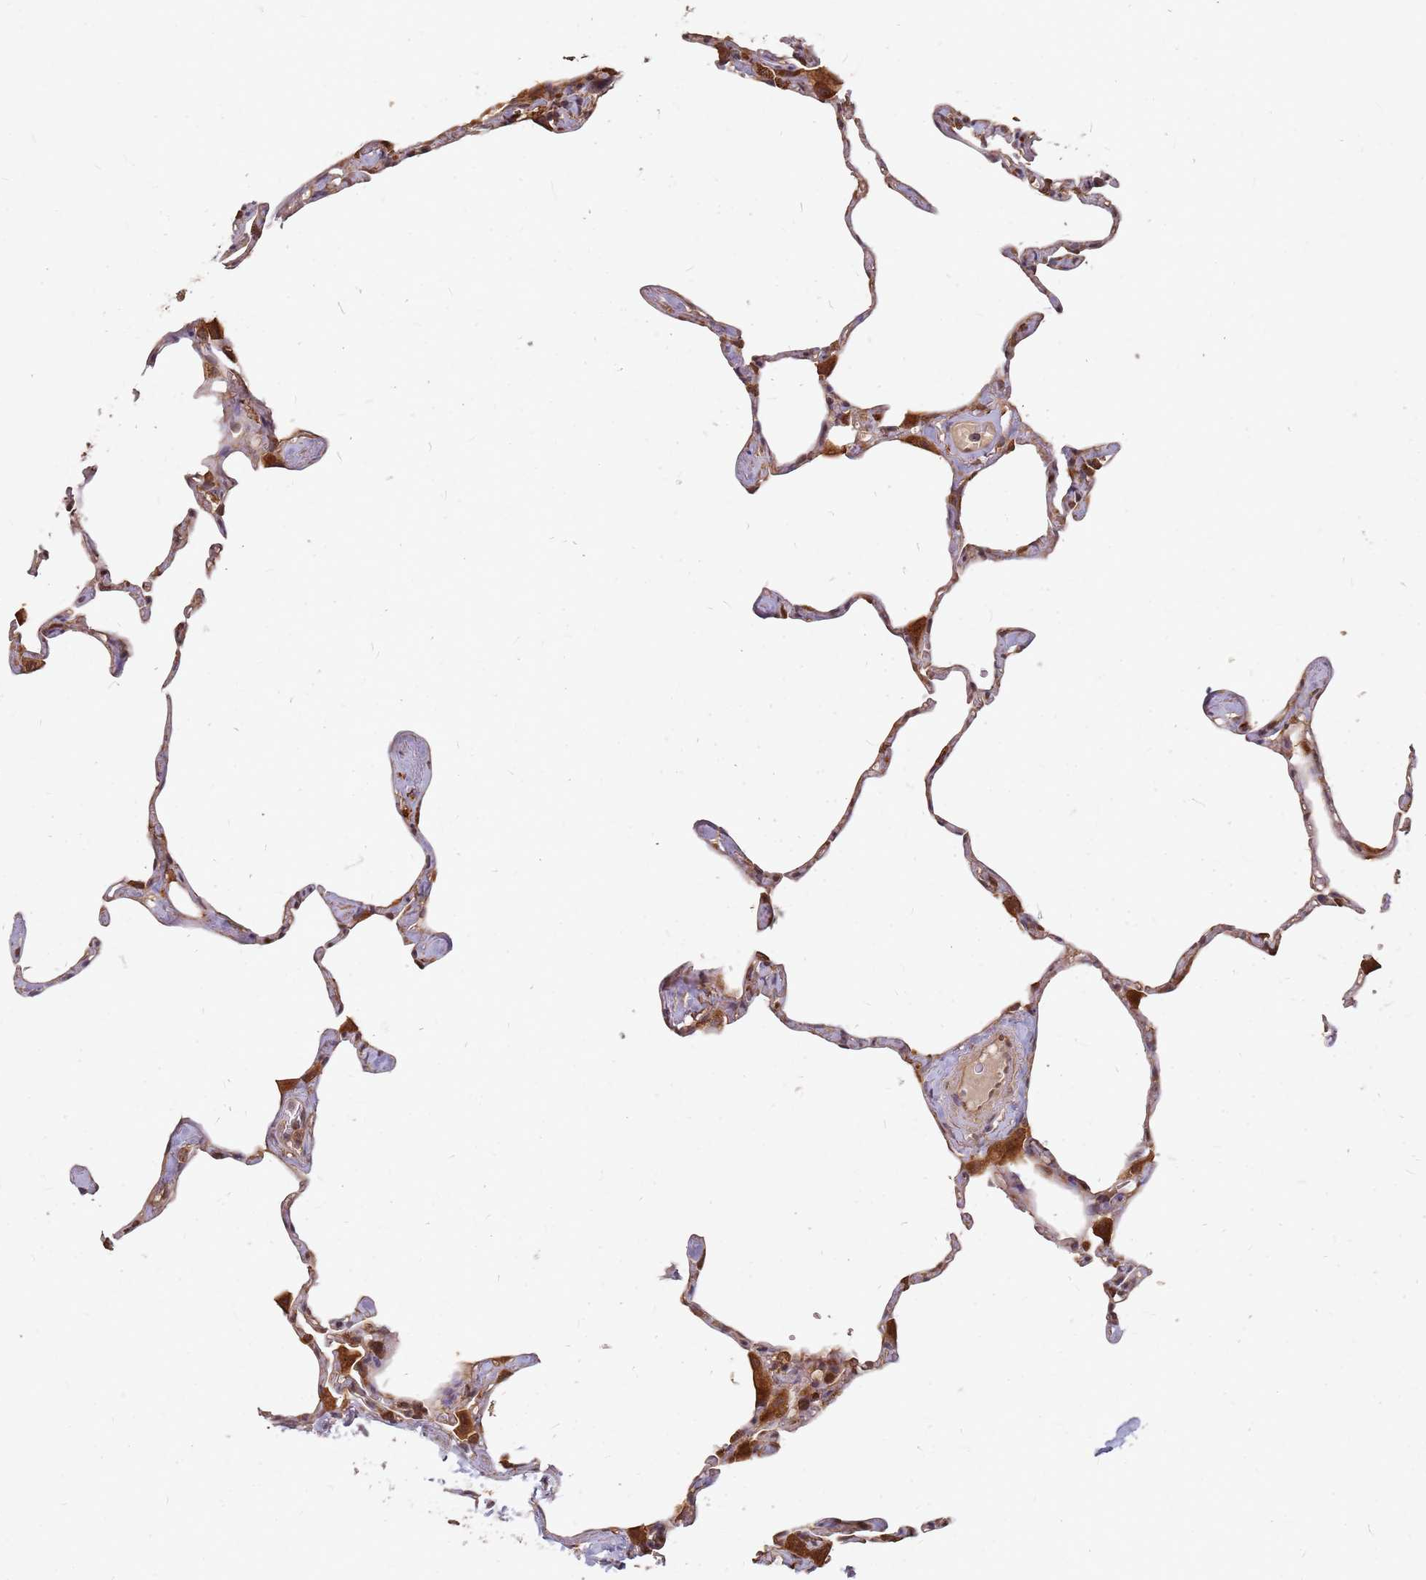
{"staining": {"intensity": "moderate", "quantity": "25%-75%", "location": "cytoplasmic/membranous"}, "tissue": "lung", "cell_type": "Alveolar cells", "image_type": "normal", "snomed": [{"axis": "morphology", "description": "Normal tissue, NOS"}, {"axis": "topography", "description": "Lung"}], "caption": "DAB immunohistochemical staining of benign lung demonstrates moderate cytoplasmic/membranous protein positivity in about 25%-75% of alveolar cells. Nuclei are stained in blue.", "gene": "TRABD", "patient": {"sex": "male", "age": 65}}